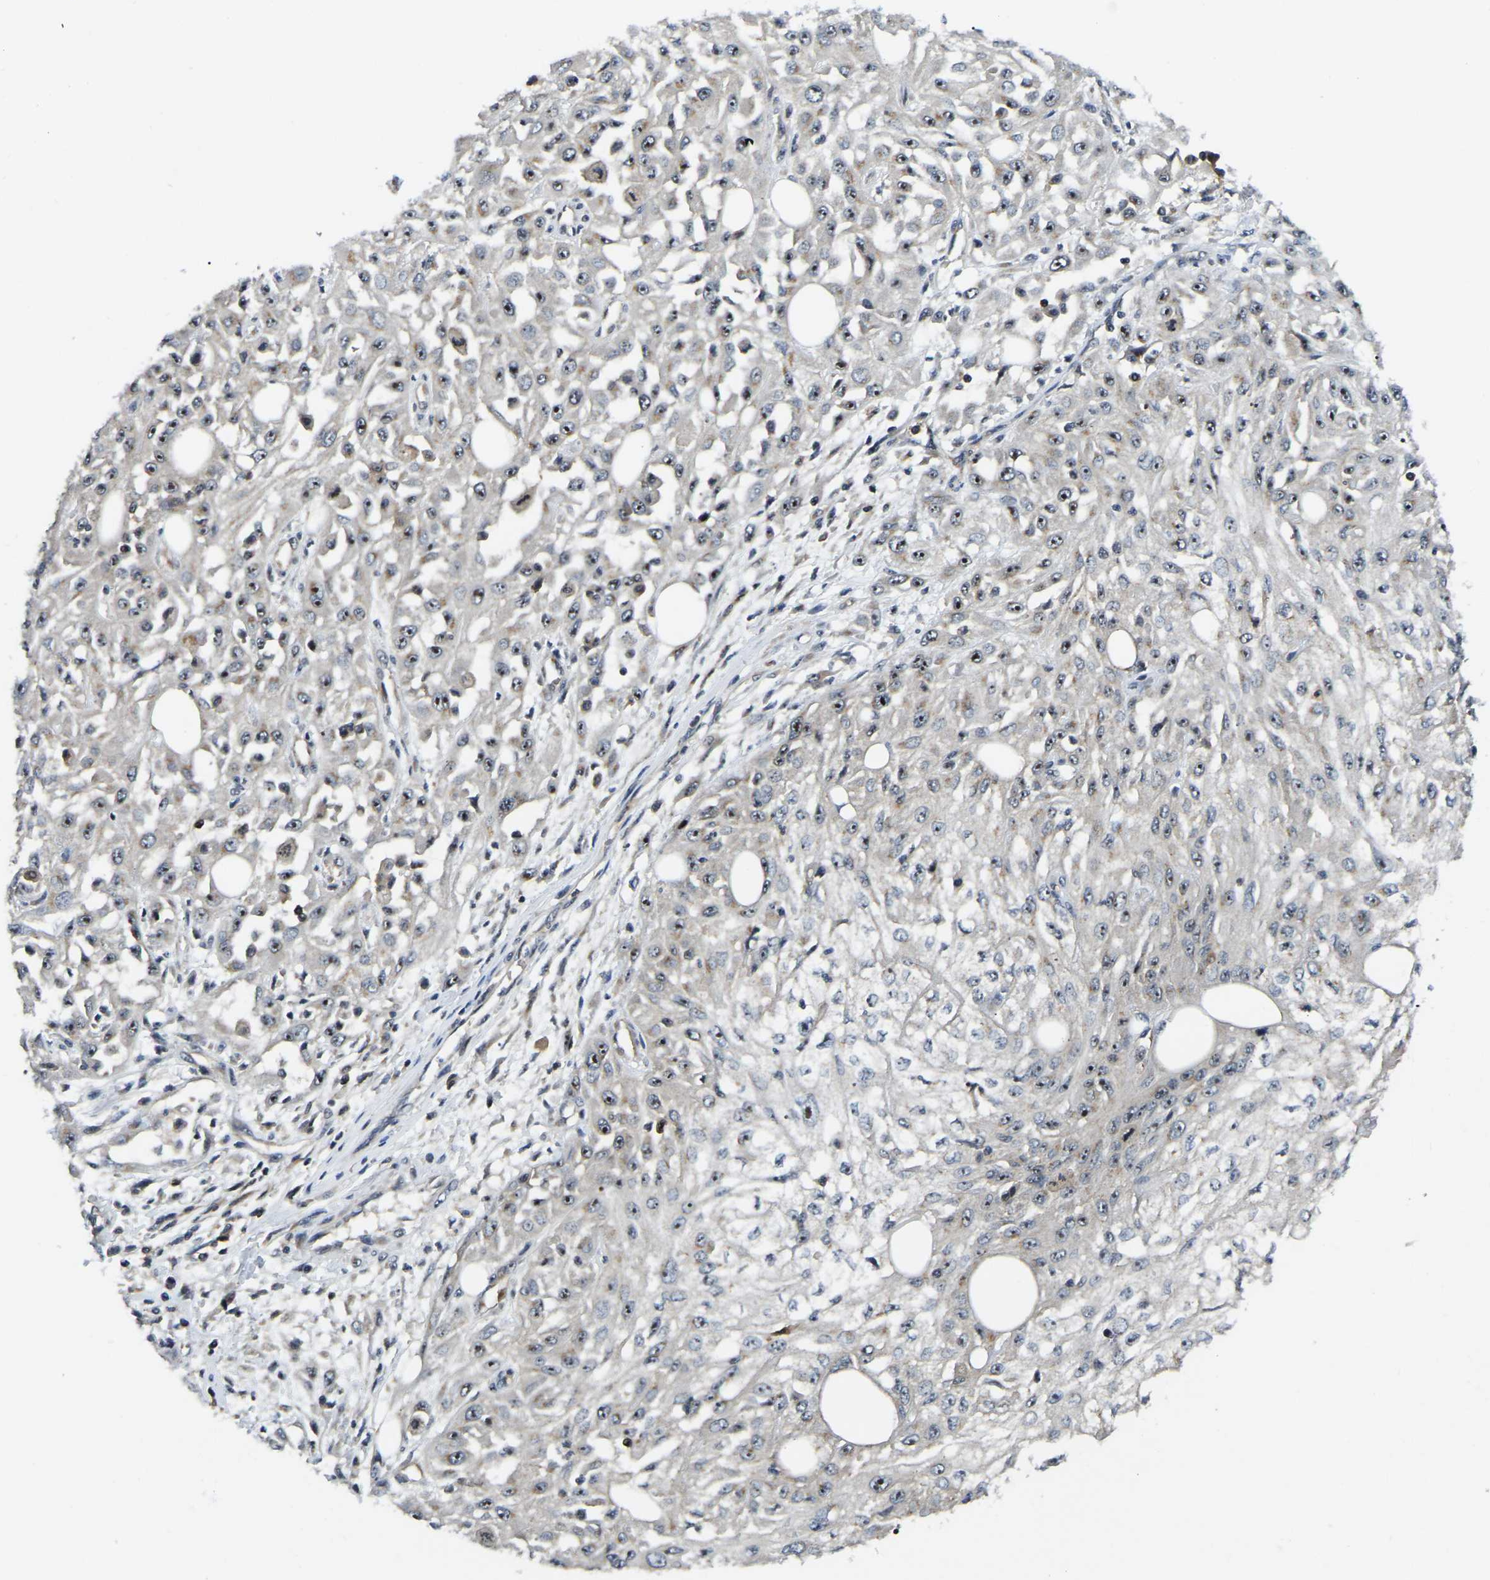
{"staining": {"intensity": "moderate", "quantity": ">75%", "location": "nuclear"}, "tissue": "skin cancer", "cell_type": "Tumor cells", "image_type": "cancer", "snomed": [{"axis": "morphology", "description": "Squamous cell carcinoma, NOS"}, {"axis": "morphology", "description": "Squamous cell carcinoma, metastatic, NOS"}, {"axis": "topography", "description": "Skin"}, {"axis": "topography", "description": "Lymph node"}], "caption": "Immunohistochemistry (IHC) (DAB (3,3'-diaminobenzidine)) staining of human squamous cell carcinoma (skin) reveals moderate nuclear protein positivity in about >75% of tumor cells. The staining was performed using DAB, with brown indicating positive protein expression. Nuclei are stained blue with hematoxylin.", "gene": "RBM28", "patient": {"sex": "male", "age": 75}}